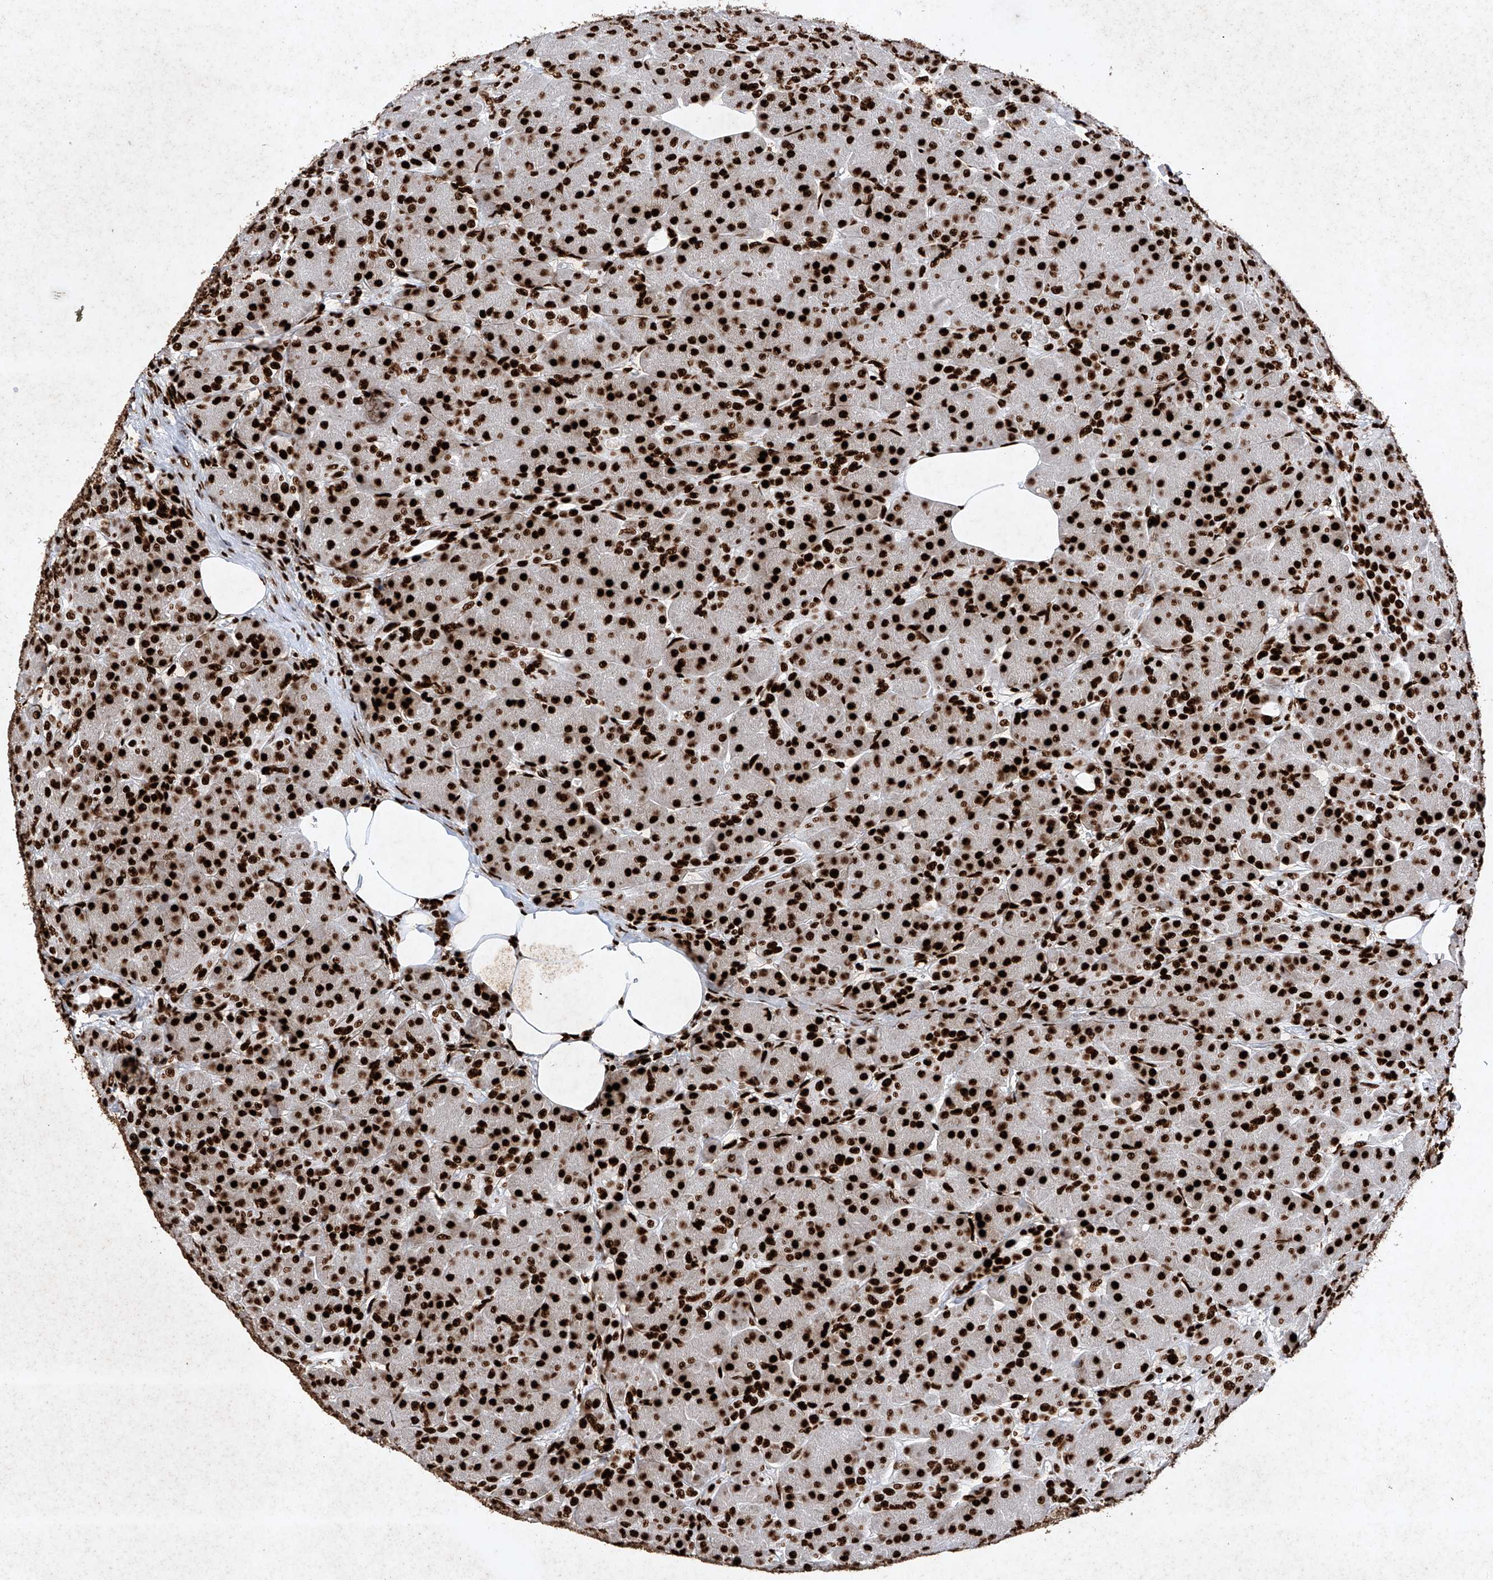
{"staining": {"intensity": "strong", "quantity": ">75%", "location": "nuclear"}, "tissue": "pancreas", "cell_type": "Exocrine glandular cells", "image_type": "normal", "snomed": [{"axis": "morphology", "description": "Normal tissue, NOS"}, {"axis": "topography", "description": "Pancreas"}], "caption": "Pancreas stained with DAB IHC displays high levels of strong nuclear positivity in about >75% of exocrine glandular cells. (DAB (3,3'-diaminobenzidine) IHC, brown staining for protein, blue staining for nuclei).", "gene": "SRSF6", "patient": {"sex": "male", "age": 63}}